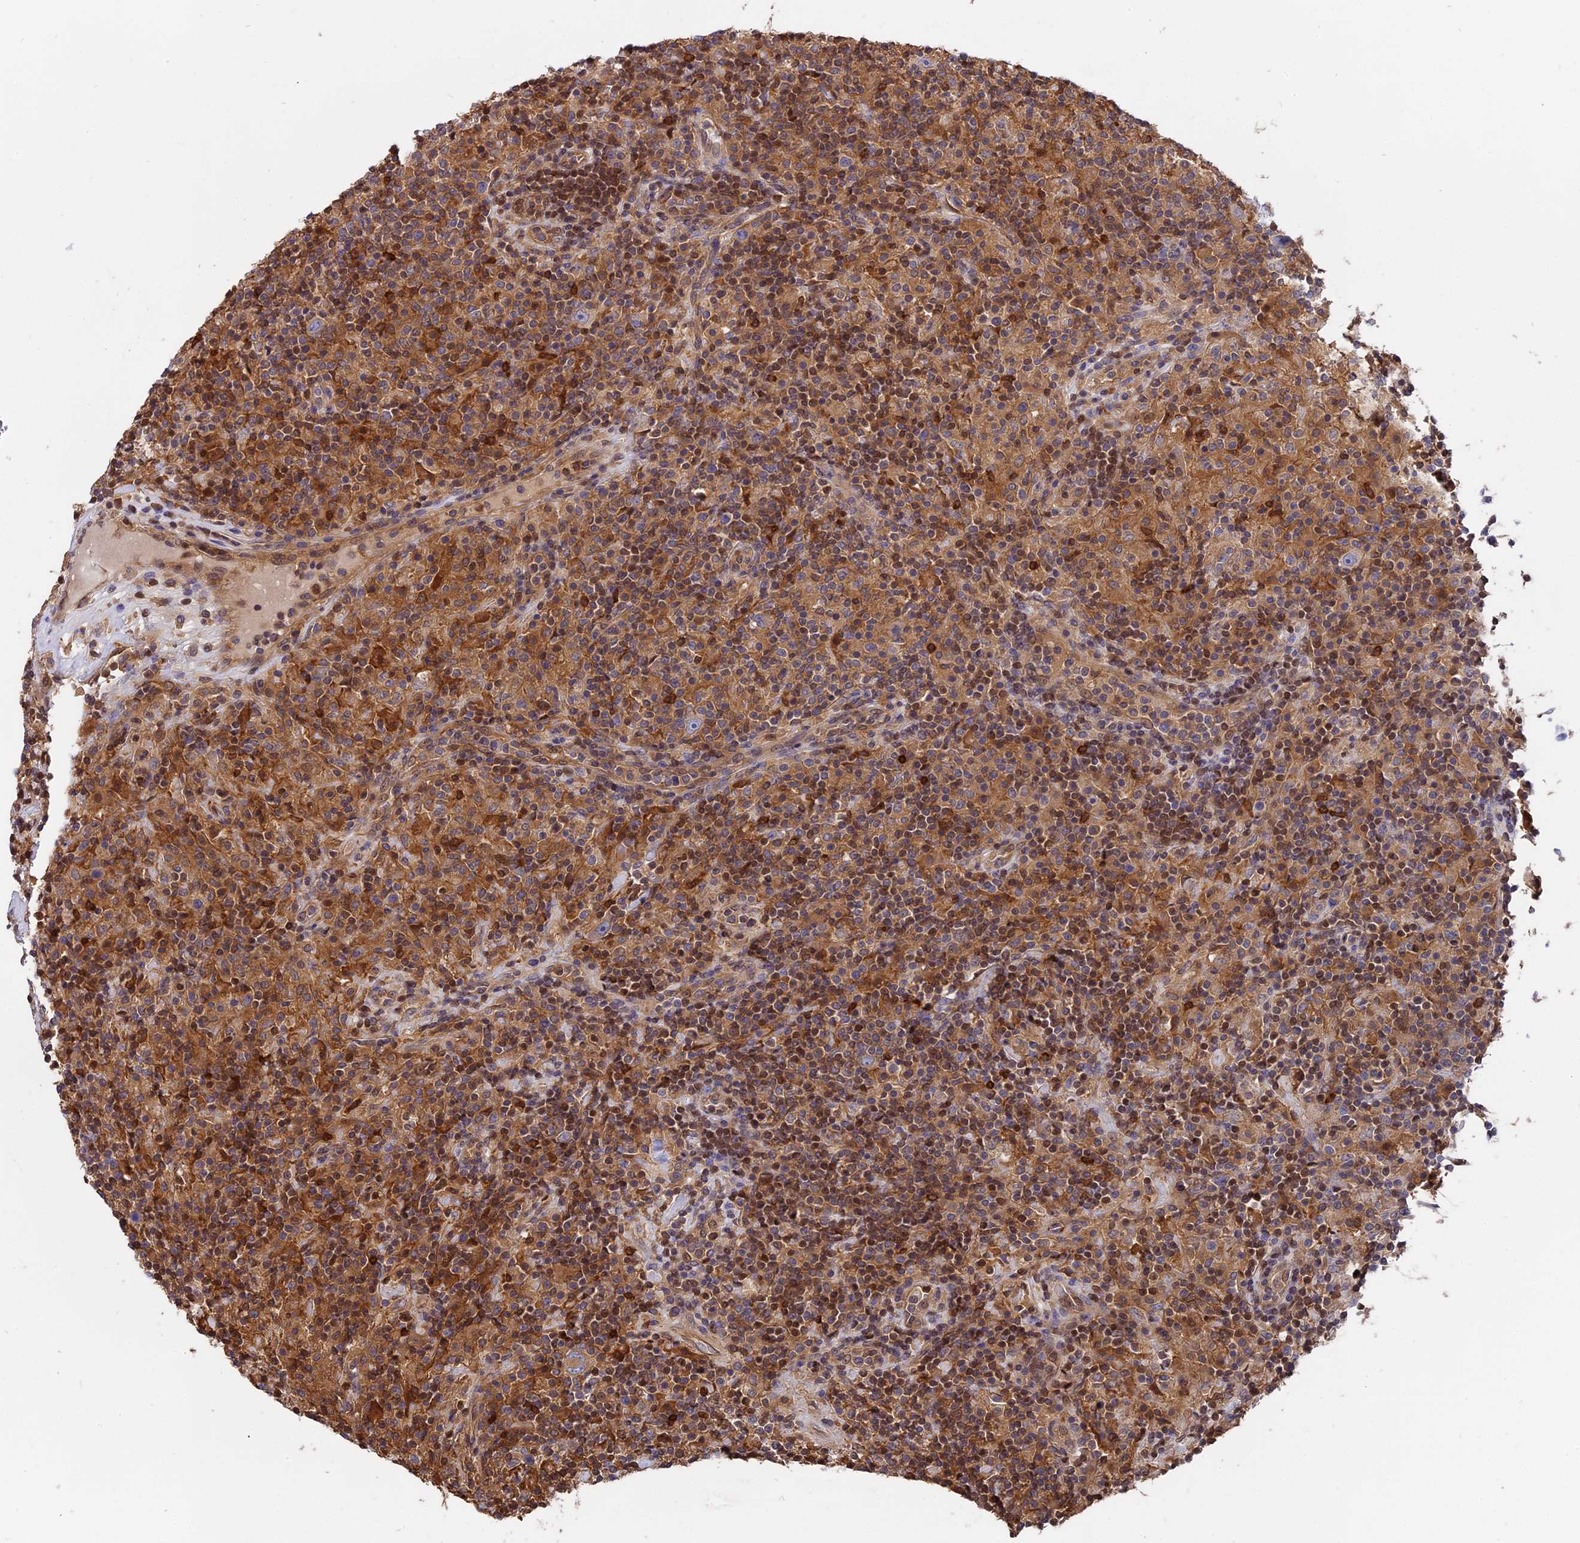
{"staining": {"intensity": "negative", "quantity": "none", "location": "none"}, "tissue": "lymphoma", "cell_type": "Tumor cells", "image_type": "cancer", "snomed": [{"axis": "morphology", "description": "Hodgkin's disease, NOS"}, {"axis": "topography", "description": "Lymph node"}], "caption": "High power microscopy image of an immunohistochemistry (IHC) image of Hodgkin's disease, revealing no significant expression in tumor cells.", "gene": "FAM118B", "patient": {"sex": "male", "age": 70}}